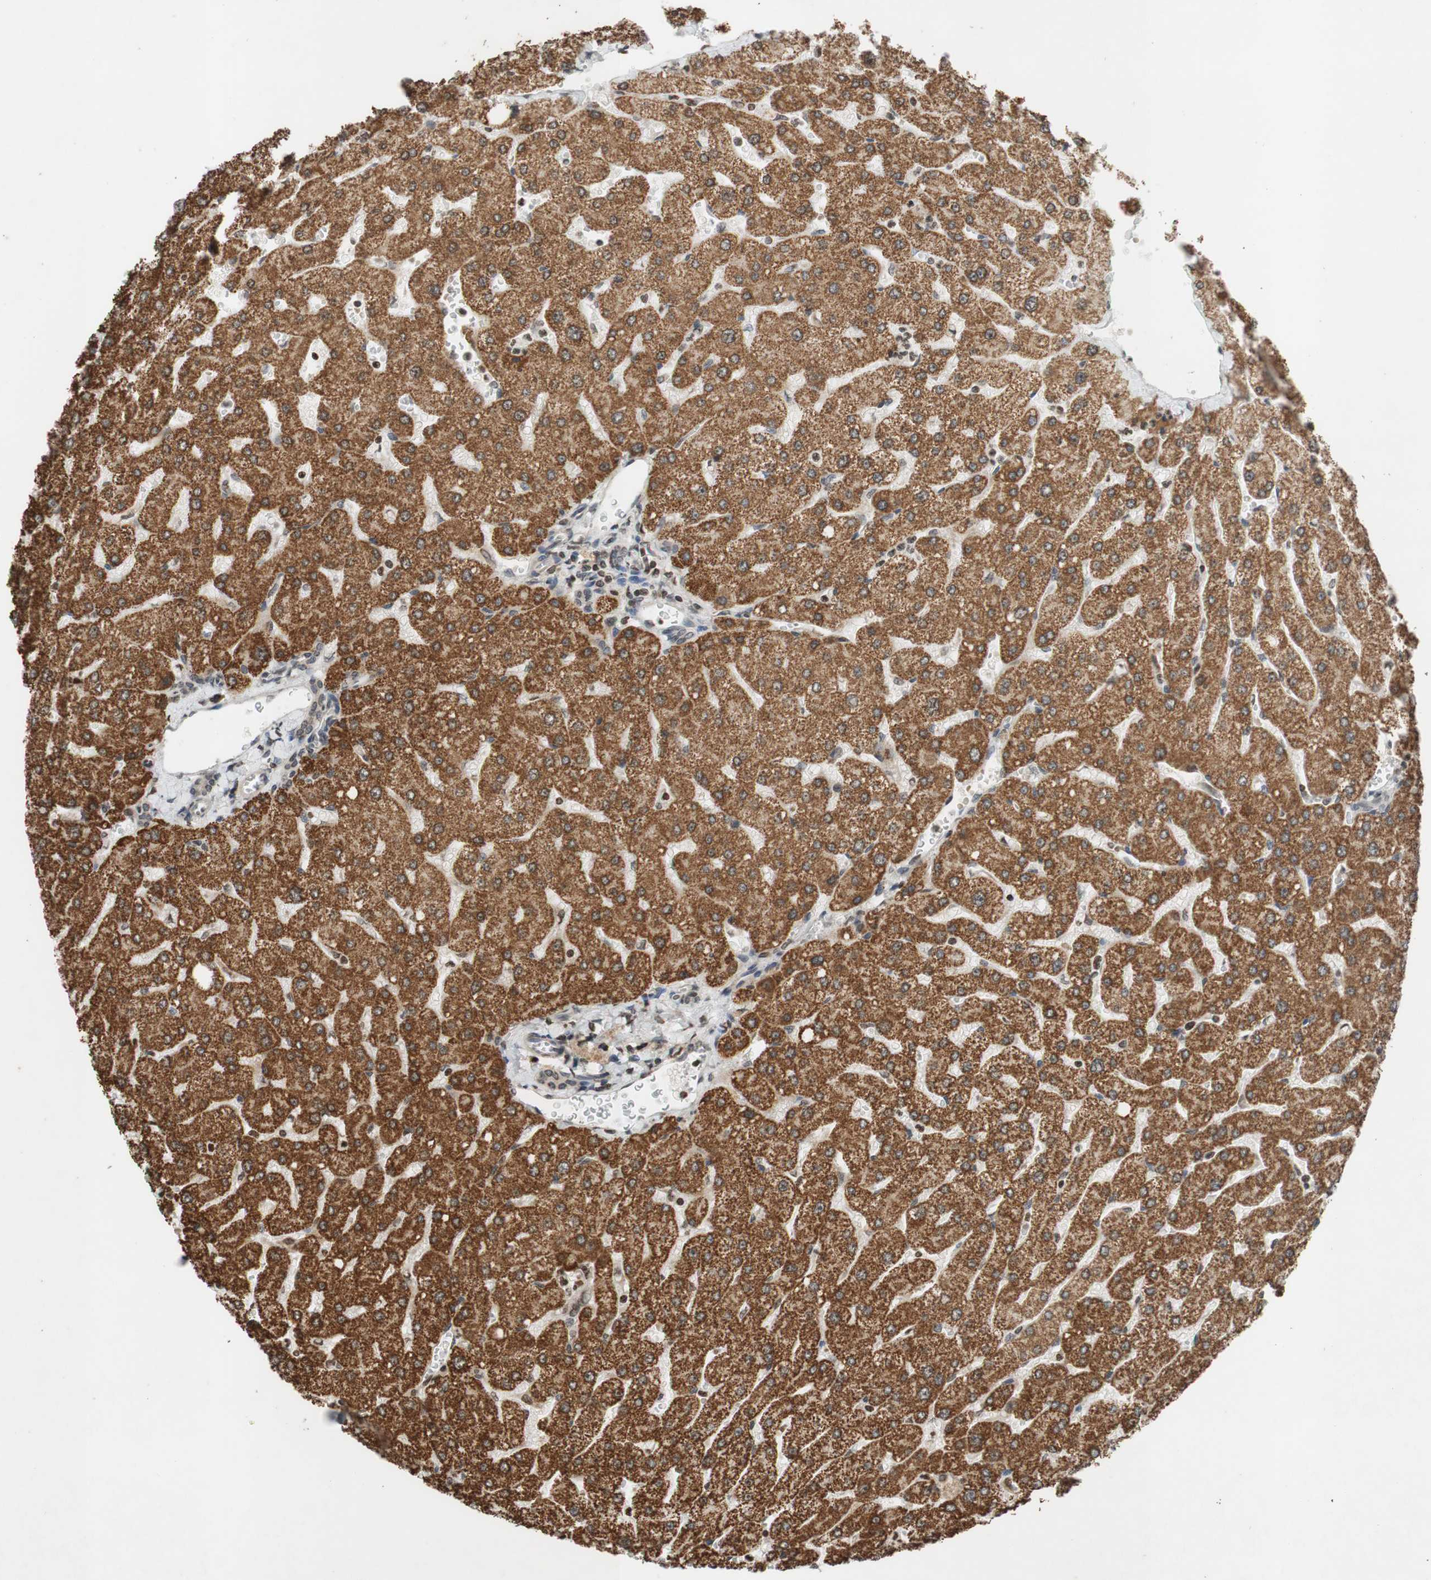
{"staining": {"intensity": "weak", "quantity": "<25%", "location": "nuclear"}, "tissue": "liver", "cell_type": "Cholangiocytes", "image_type": "normal", "snomed": [{"axis": "morphology", "description": "Normal tissue, NOS"}, {"axis": "topography", "description": "Liver"}], "caption": "DAB (3,3'-diaminobenzidine) immunohistochemical staining of normal human liver demonstrates no significant staining in cholangiocytes.", "gene": "MCM6", "patient": {"sex": "male", "age": 55}}